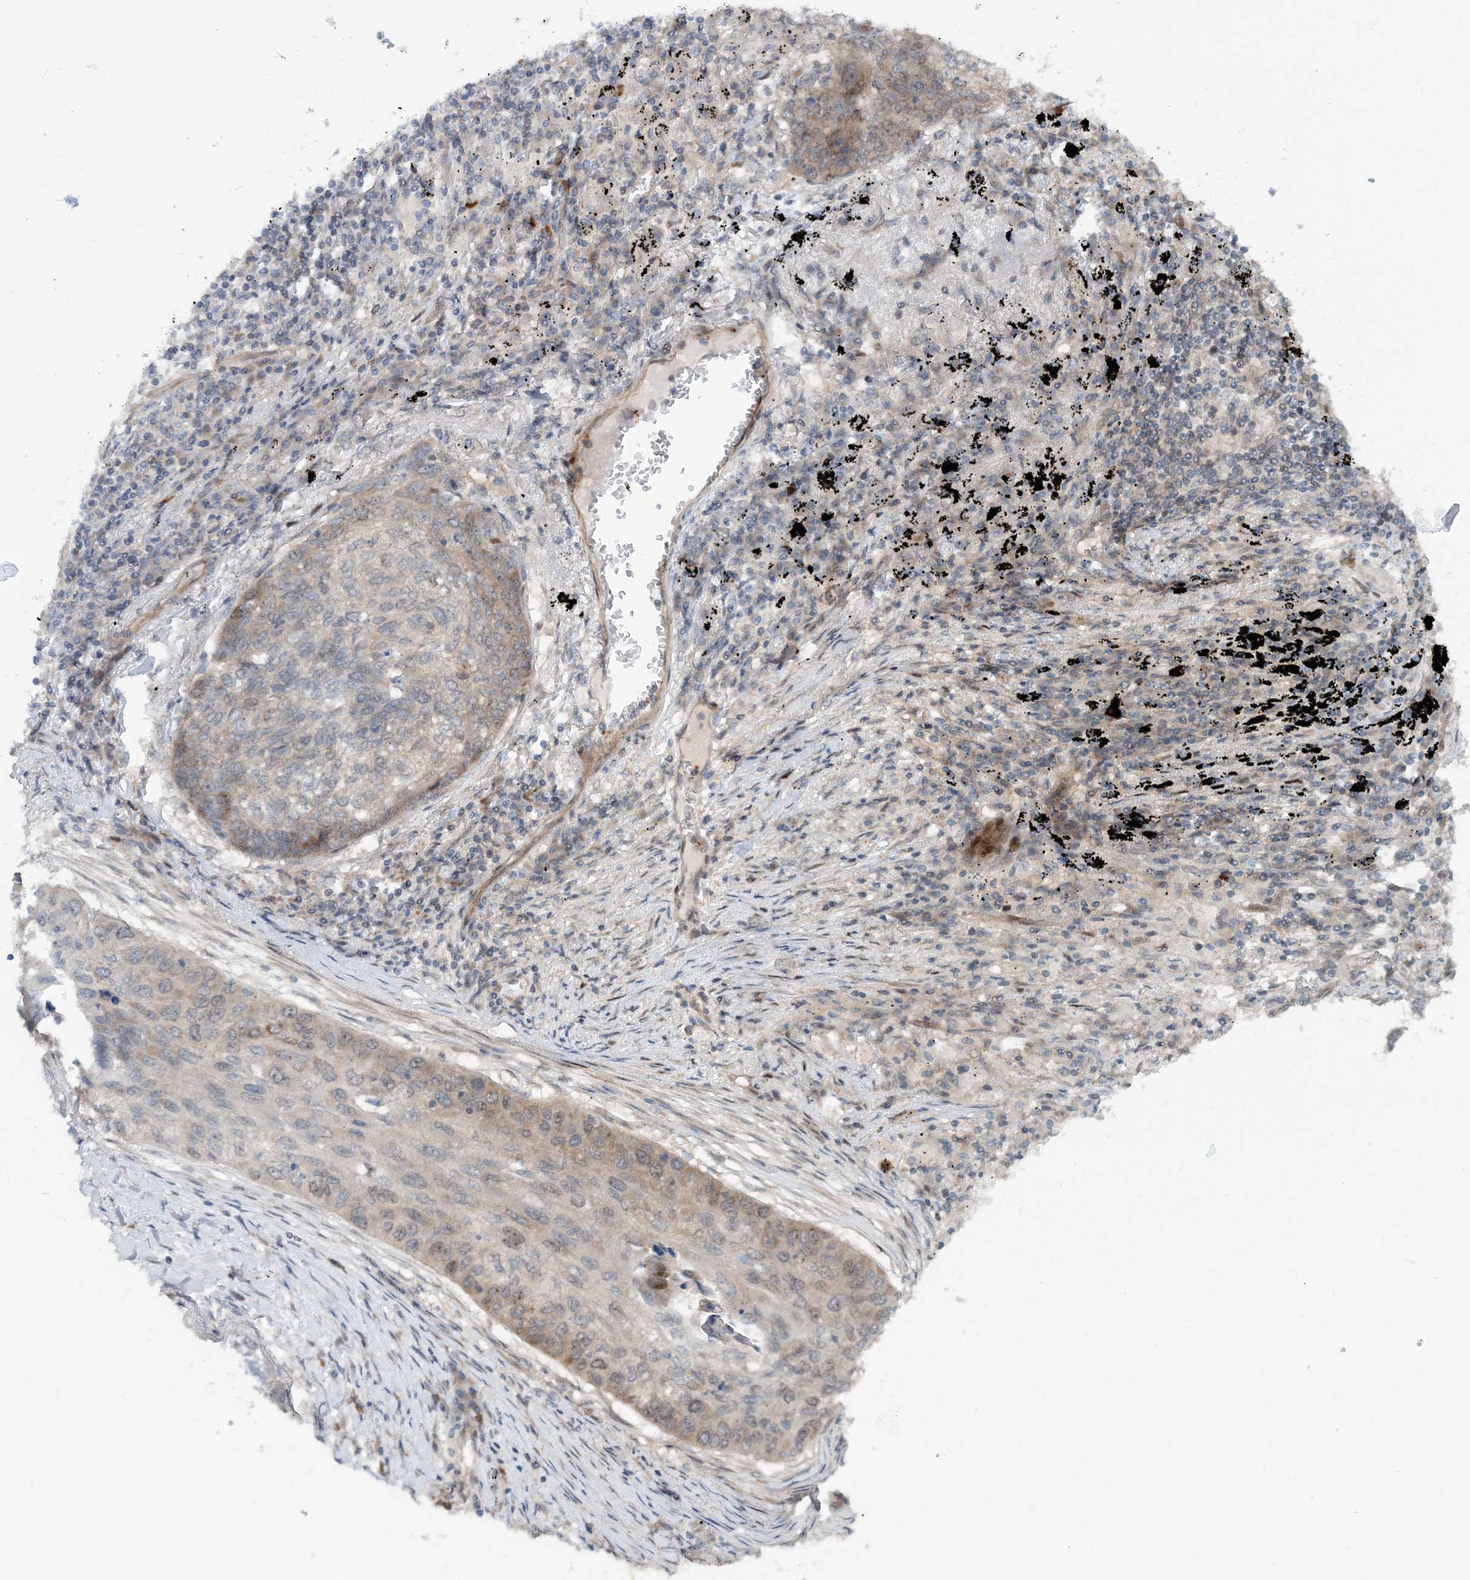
{"staining": {"intensity": "weak", "quantity": "25%-75%", "location": "cytoplasmic/membranous,nuclear"}, "tissue": "lung cancer", "cell_type": "Tumor cells", "image_type": "cancer", "snomed": [{"axis": "morphology", "description": "Squamous cell carcinoma, NOS"}, {"axis": "topography", "description": "Lung"}], "caption": "Immunohistochemical staining of squamous cell carcinoma (lung) exhibits low levels of weak cytoplasmic/membranous and nuclear protein positivity in approximately 25%-75% of tumor cells. (DAB (3,3'-diaminobenzidine) = brown stain, brightfield microscopy at high magnification).", "gene": "GEMIN5", "patient": {"sex": "female", "age": 63}}